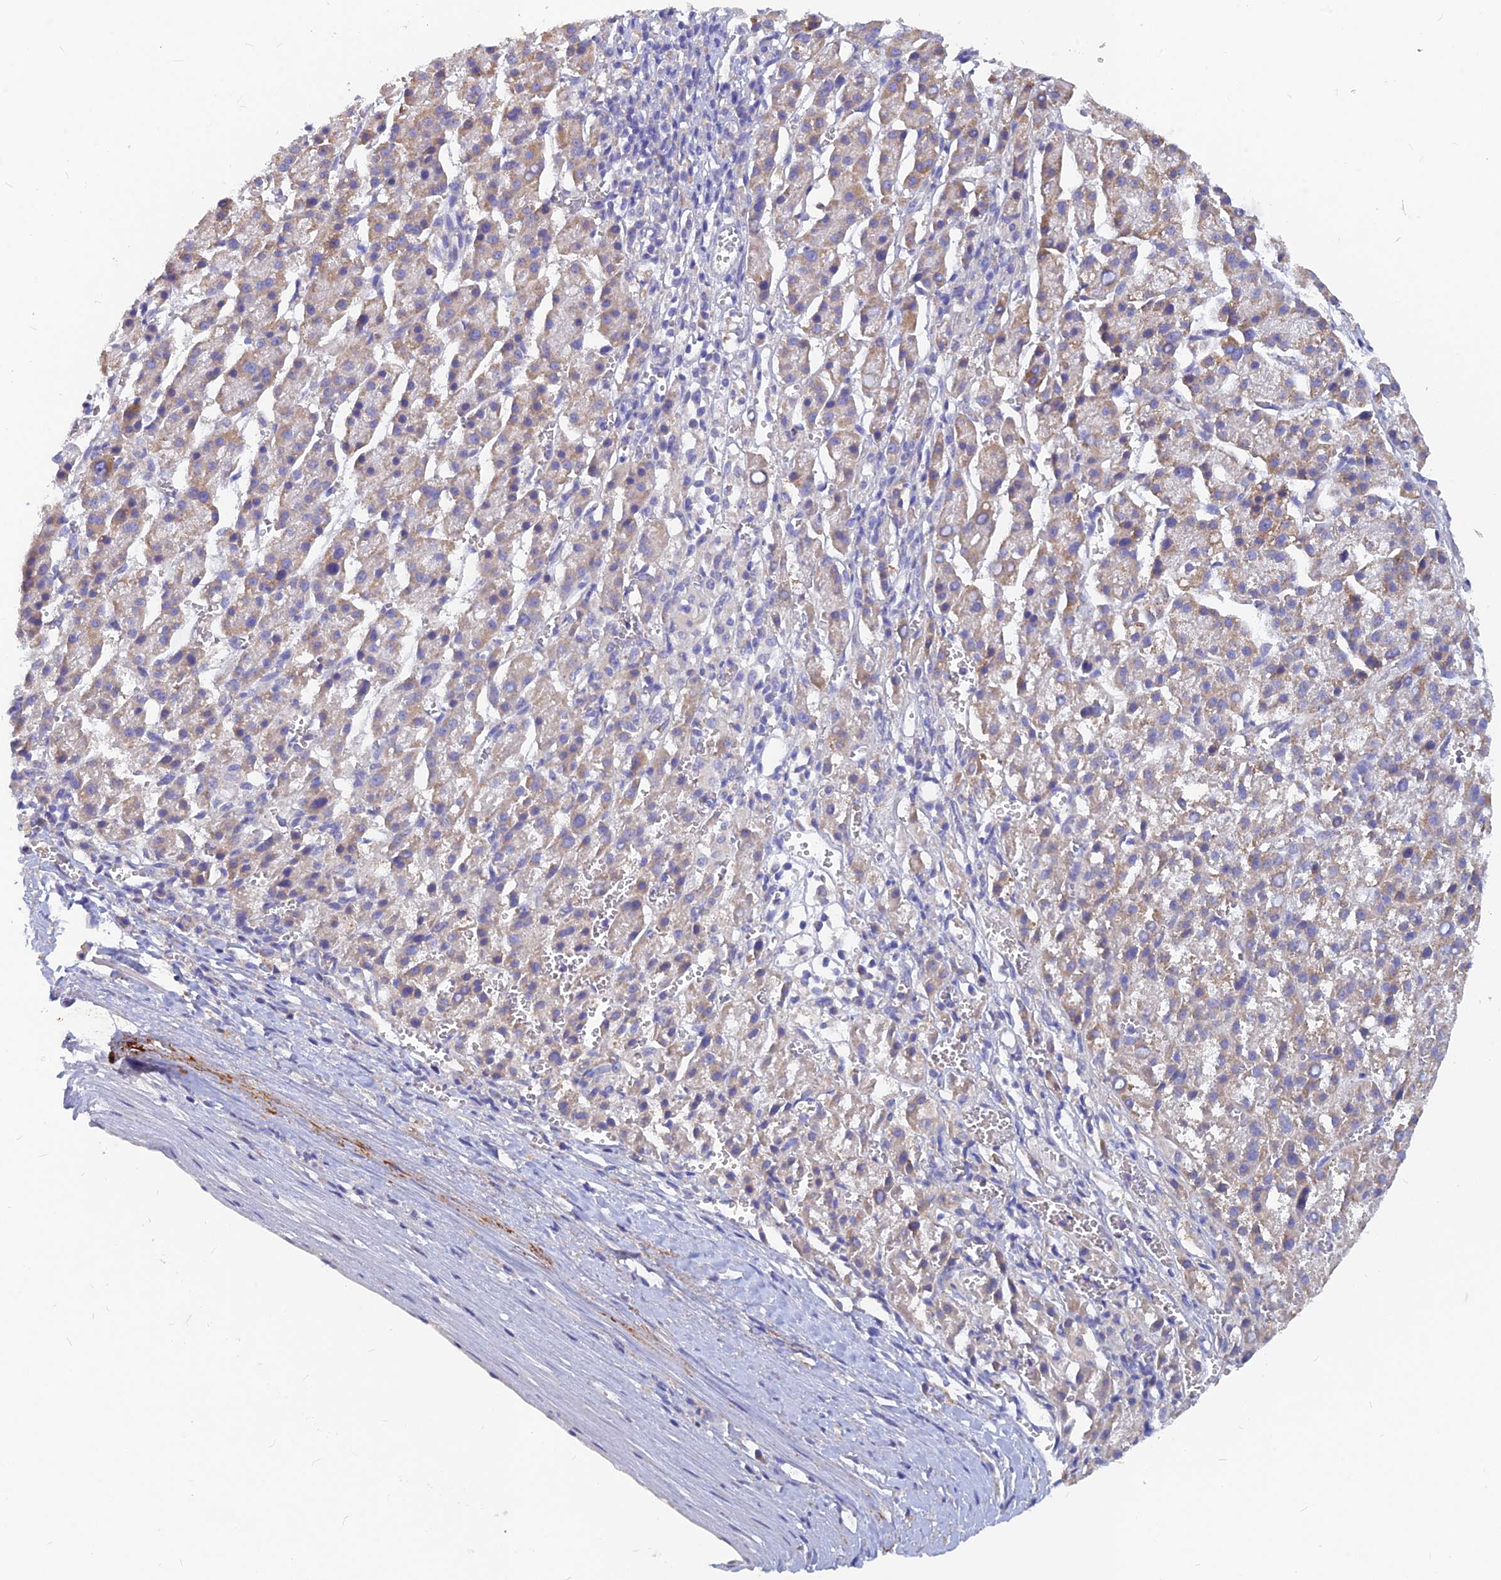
{"staining": {"intensity": "weak", "quantity": ">75%", "location": "cytoplasmic/membranous"}, "tissue": "liver cancer", "cell_type": "Tumor cells", "image_type": "cancer", "snomed": [{"axis": "morphology", "description": "Carcinoma, Hepatocellular, NOS"}, {"axis": "topography", "description": "Liver"}], "caption": "High-magnification brightfield microscopy of liver cancer (hepatocellular carcinoma) stained with DAB (brown) and counterstained with hematoxylin (blue). tumor cells exhibit weak cytoplasmic/membranous staining is seen in approximately>75% of cells.", "gene": "CACNA1B", "patient": {"sex": "female", "age": 58}}